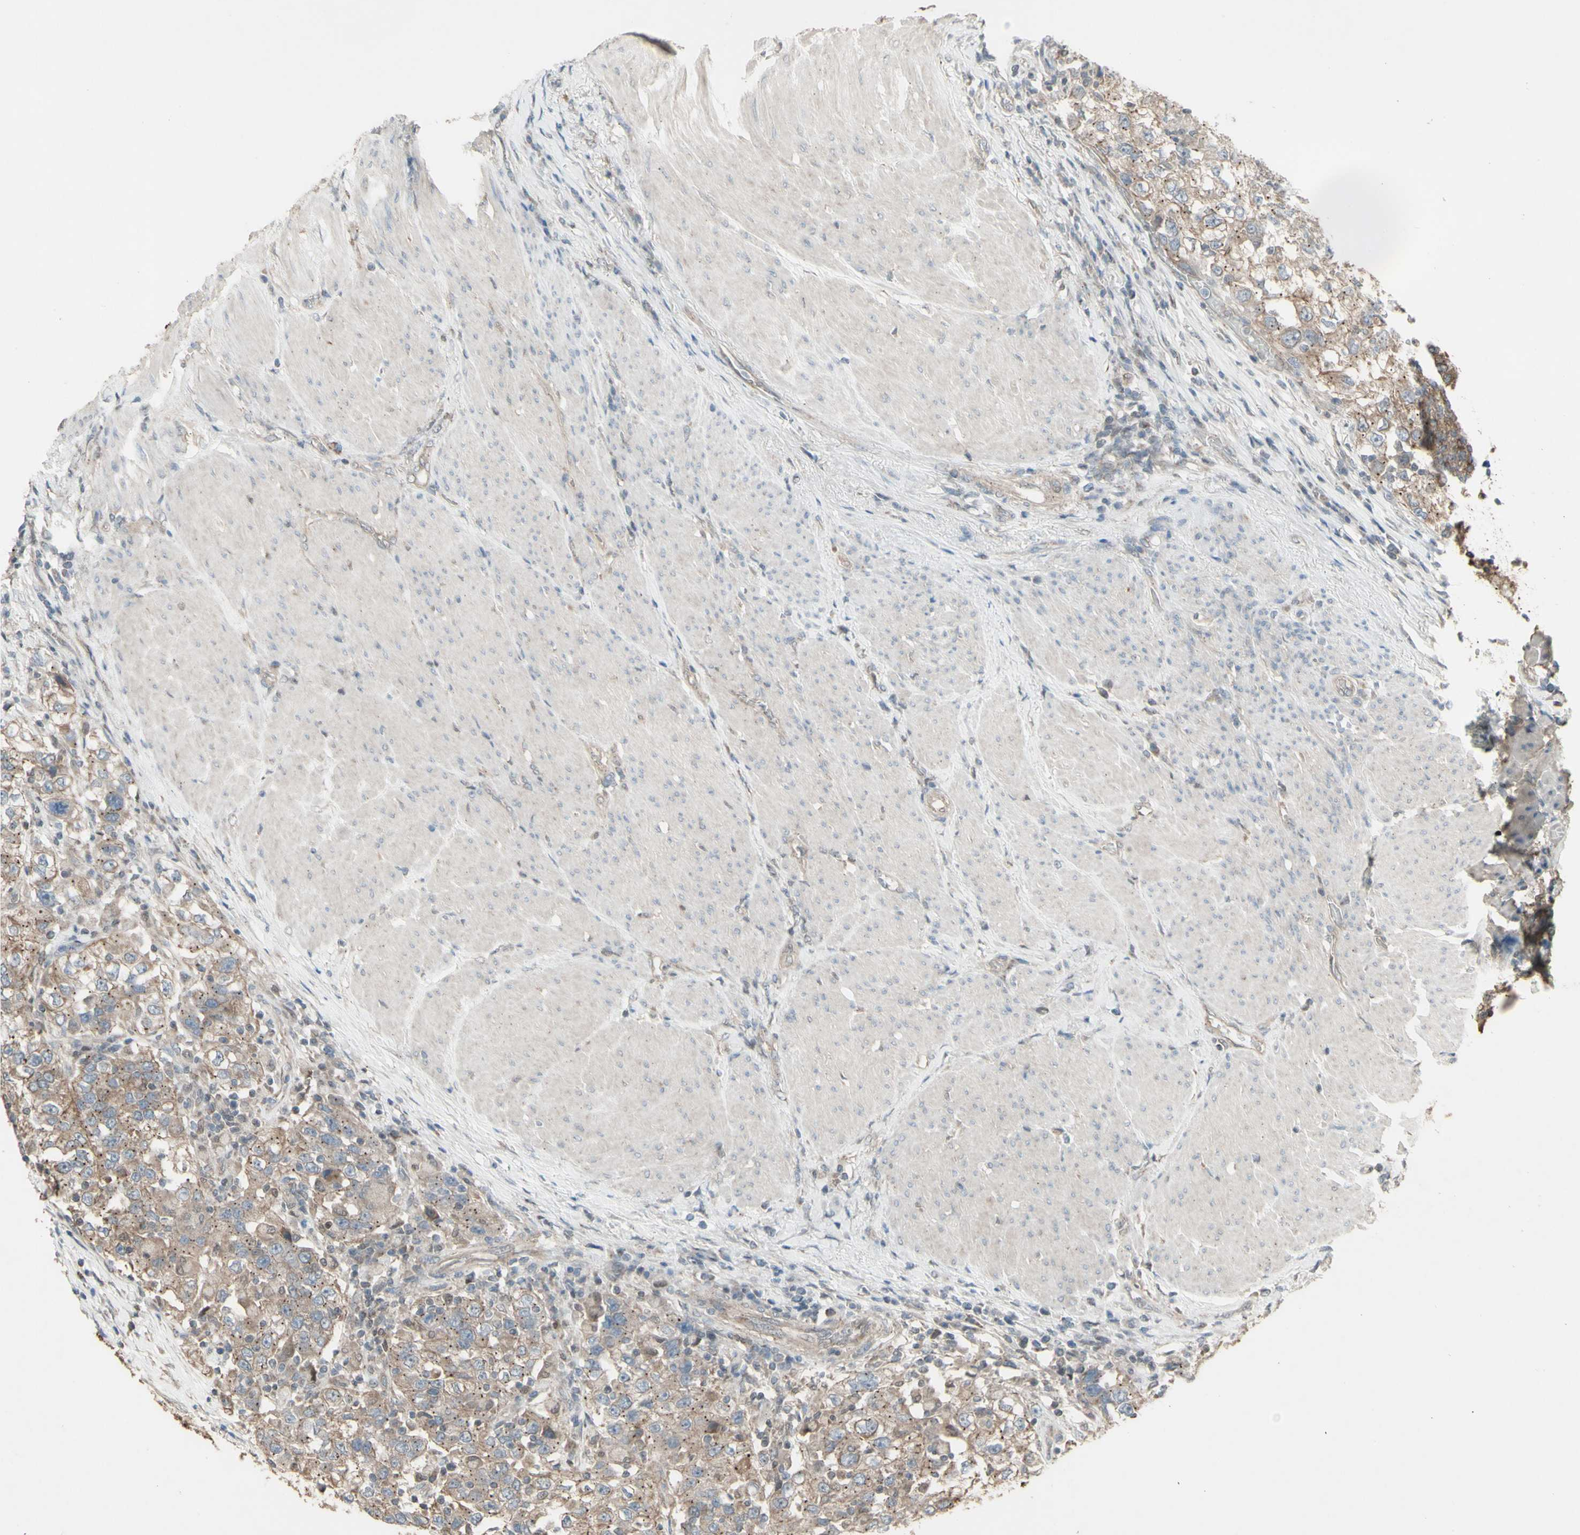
{"staining": {"intensity": "weak", "quantity": ">75%", "location": "cytoplasmic/membranous"}, "tissue": "urothelial cancer", "cell_type": "Tumor cells", "image_type": "cancer", "snomed": [{"axis": "morphology", "description": "Urothelial carcinoma, High grade"}, {"axis": "topography", "description": "Urinary bladder"}], "caption": "Protein analysis of urothelial cancer tissue displays weak cytoplasmic/membranous expression in about >75% of tumor cells. The staining was performed using DAB, with brown indicating positive protein expression. Nuclei are stained blue with hematoxylin.", "gene": "FXYD3", "patient": {"sex": "female", "age": 80}}